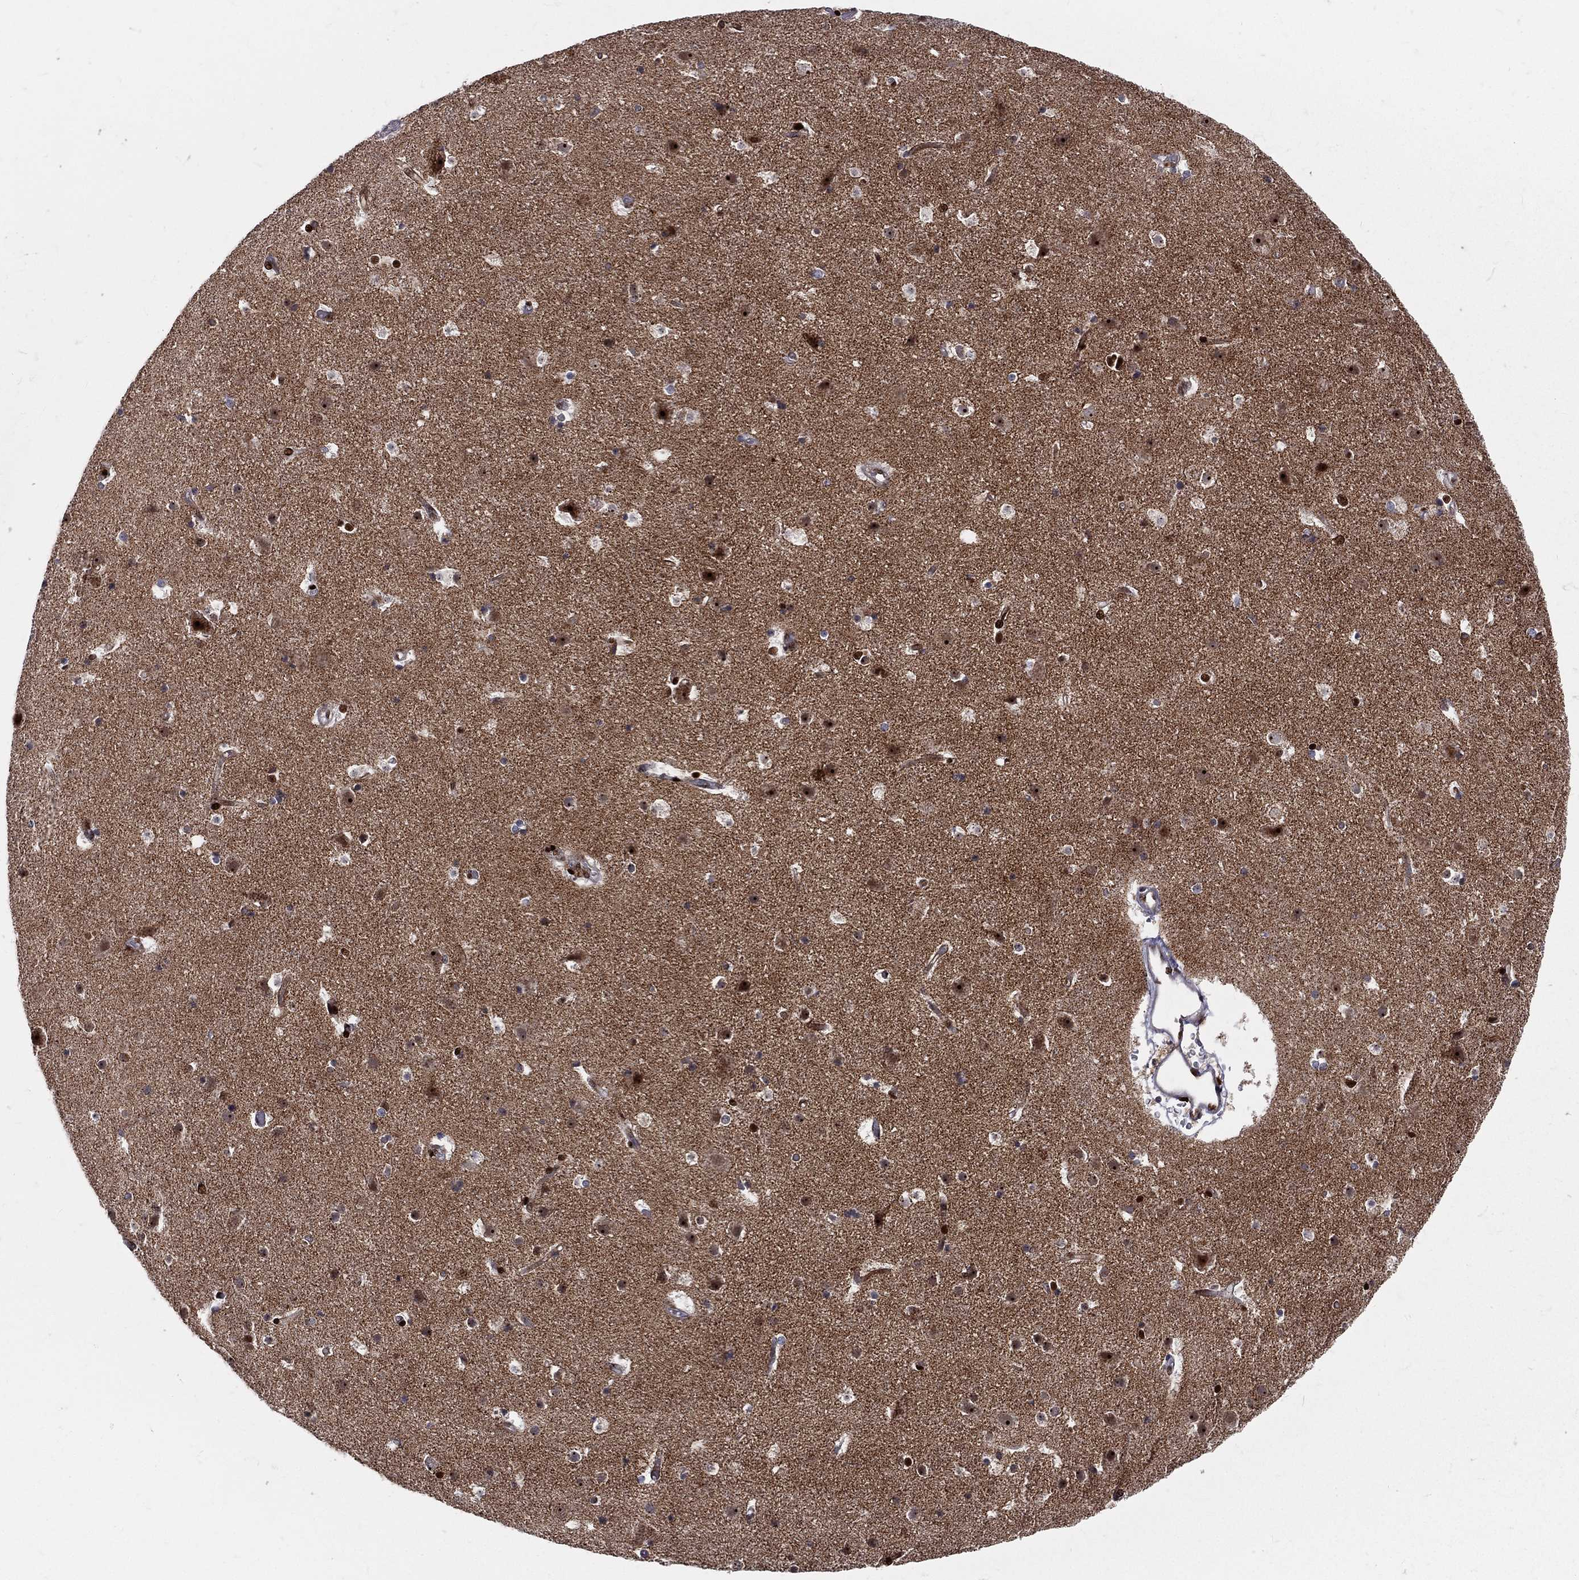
{"staining": {"intensity": "negative", "quantity": "none", "location": "none"}, "tissue": "cerebral cortex", "cell_type": "Endothelial cells", "image_type": "normal", "snomed": [{"axis": "morphology", "description": "Normal tissue, NOS"}, {"axis": "topography", "description": "Cerebral cortex"}], "caption": "High power microscopy image of an immunohistochemistry (IHC) histopathology image of benign cerebral cortex, revealing no significant expression in endothelial cells.", "gene": "ZEB1", "patient": {"sex": "female", "age": 52}}